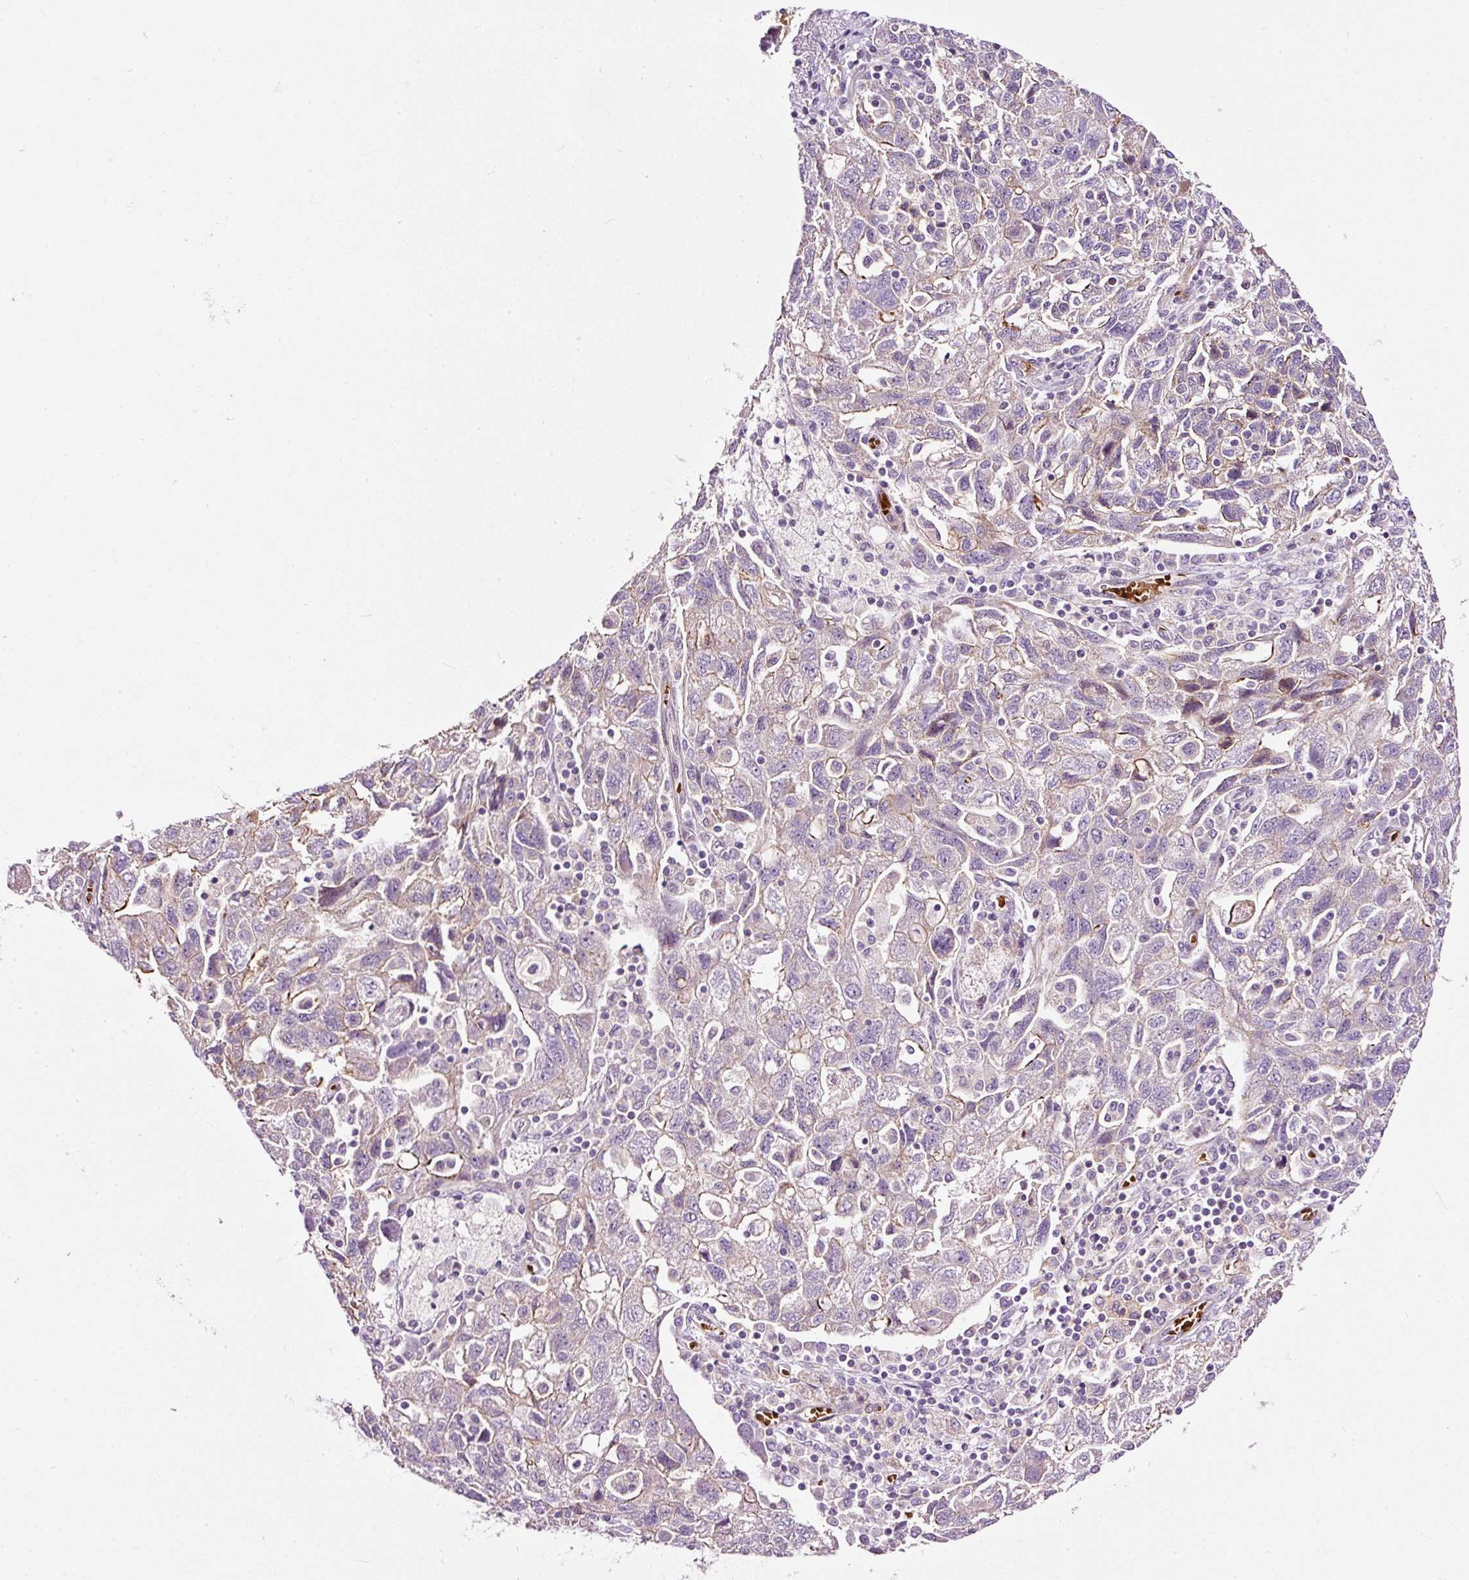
{"staining": {"intensity": "weak", "quantity": "25%-75%", "location": "cytoplasmic/membranous"}, "tissue": "ovarian cancer", "cell_type": "Tumor cells", "image_type": "cancer", "snomed": [{"axis": "morphology", "description": "Carcinoma, NOS"}, {"axis": "morphology", "description": "Cystadenocarcinoma, serous, NOS"}, {"axis": "topography", "description": "Ovary"}], "caption": "There is low levels of weak cytoplasmic/membranous expression in tumor cells of ovarian cancer (serous cystadenocarcinoma), as demonstrated by immunohistochemical staining (brown color).", "gene": "USHBP1", "patient": {"sex": "female", "age": 69}}